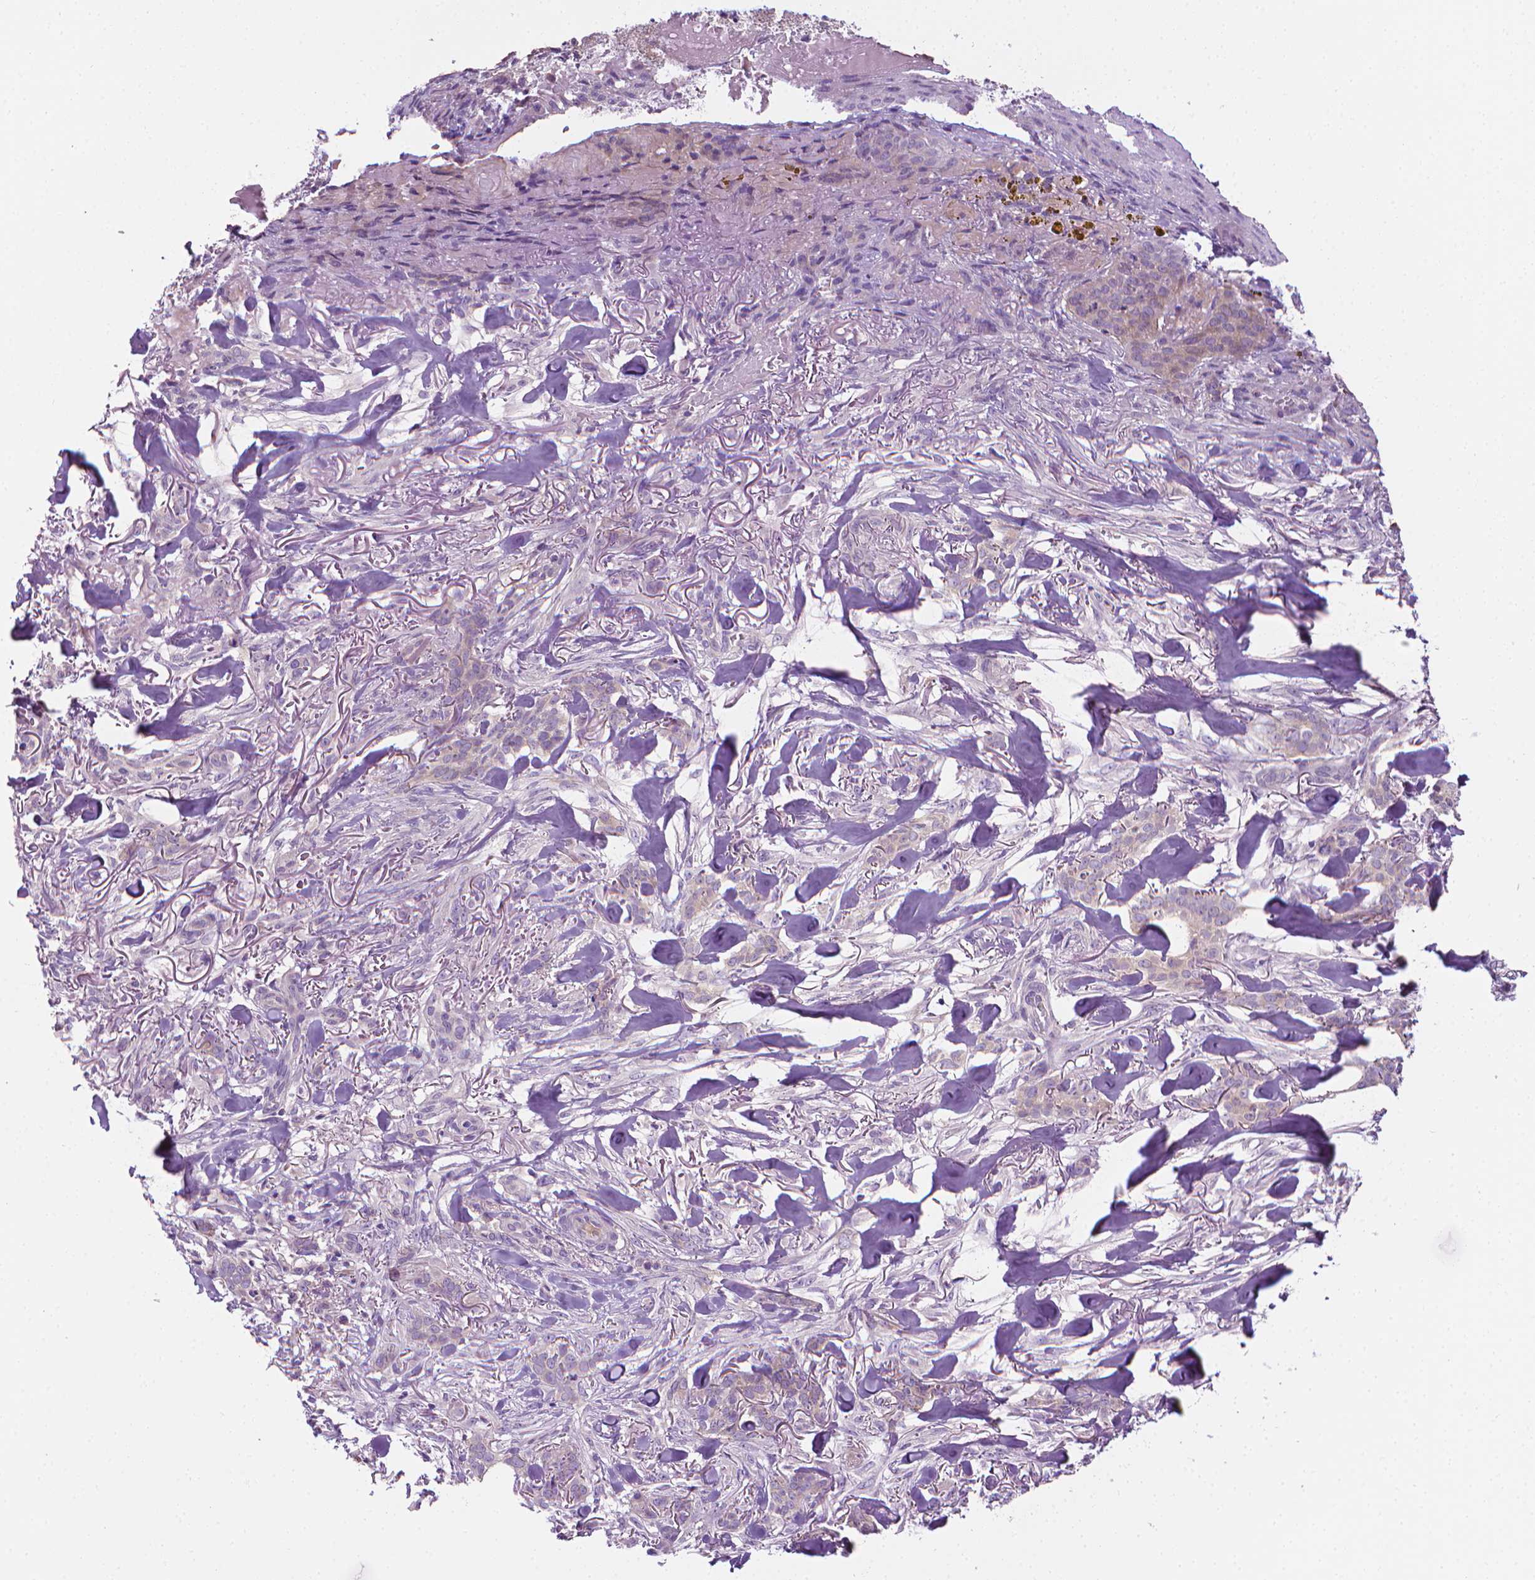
{"staining": {"intensity": "negative", "quantity": "none", "location": "none"}, "tissue": "skin cancer", "cell_type": "Tumor cells", "image_type": "cancer", "snomed": [{"axis": "morphology", "description": "Basal cell carcinoma"}, {"axis": "topography", "description": "Skin"}], "caption": "Image shows no significant protein staining in tumor cells of skin basal cell carcinoma.", "gene": "MCOLN3", "patient": {"sex": "female", "age": 61}}